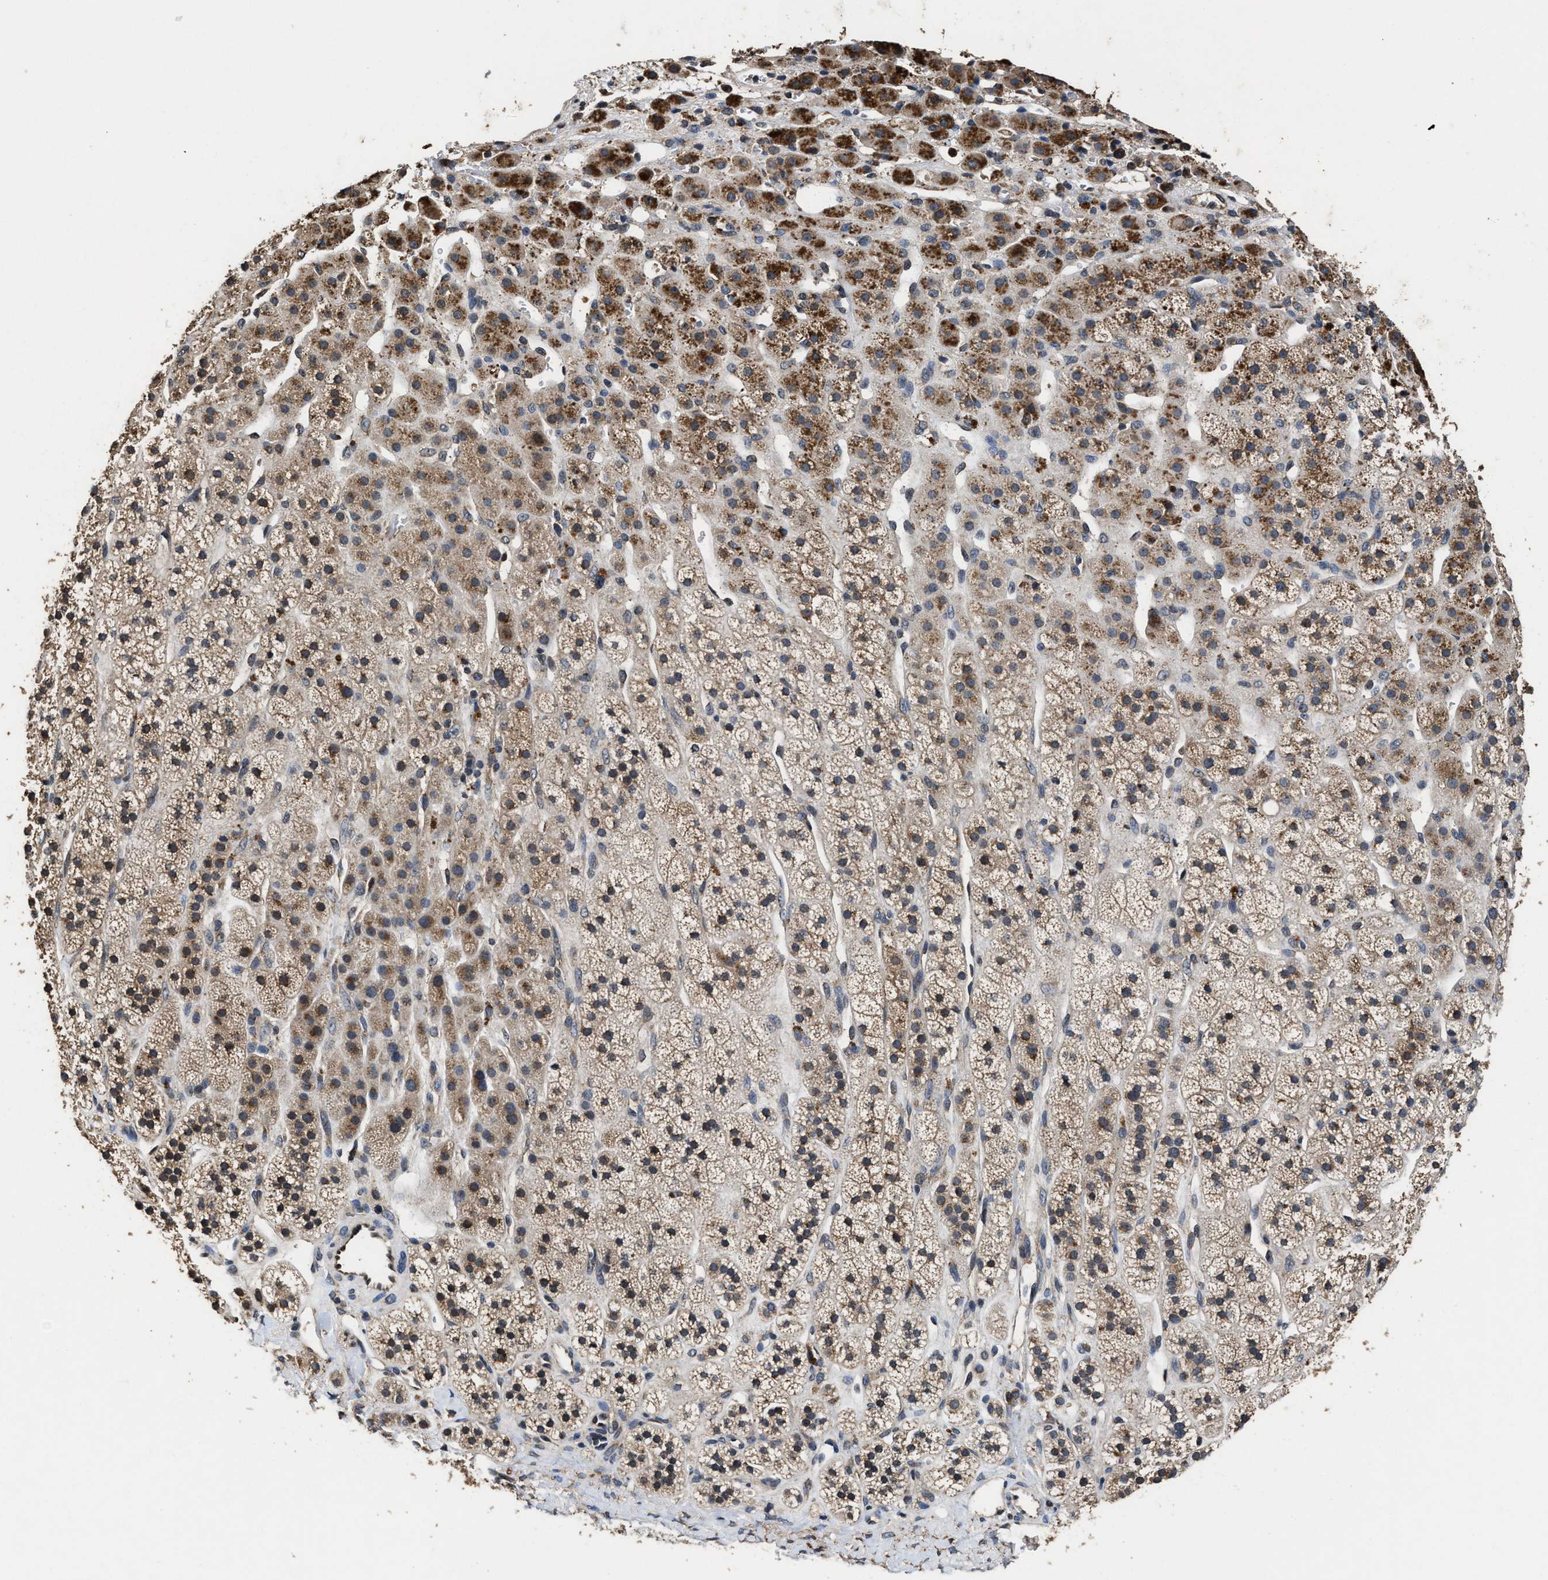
{"staining": {"intensity": "moderate", "quantity": ">75%", "location": "cytoplasmic/membranous"}, "tissue": "adrenal gland", "cell_type": "Glandular cells", "image_type": "normal", "snomed": [{"axis": "morphology", "description": "Normal tissue, NOS"}, {"axis": "topography", "description": "Adrenal gland"}], "caption": "This histopathology image displays unremarkable adrenal gland stained with immunohistochemistry to label a protein in brown. The cytoplasmic/membranous of glandular cells show moderate positivity for the protein. Nuclei are counter-stained blue.", "gene": "EBAG9", "patient": {"sex": "male", "age": 56}}